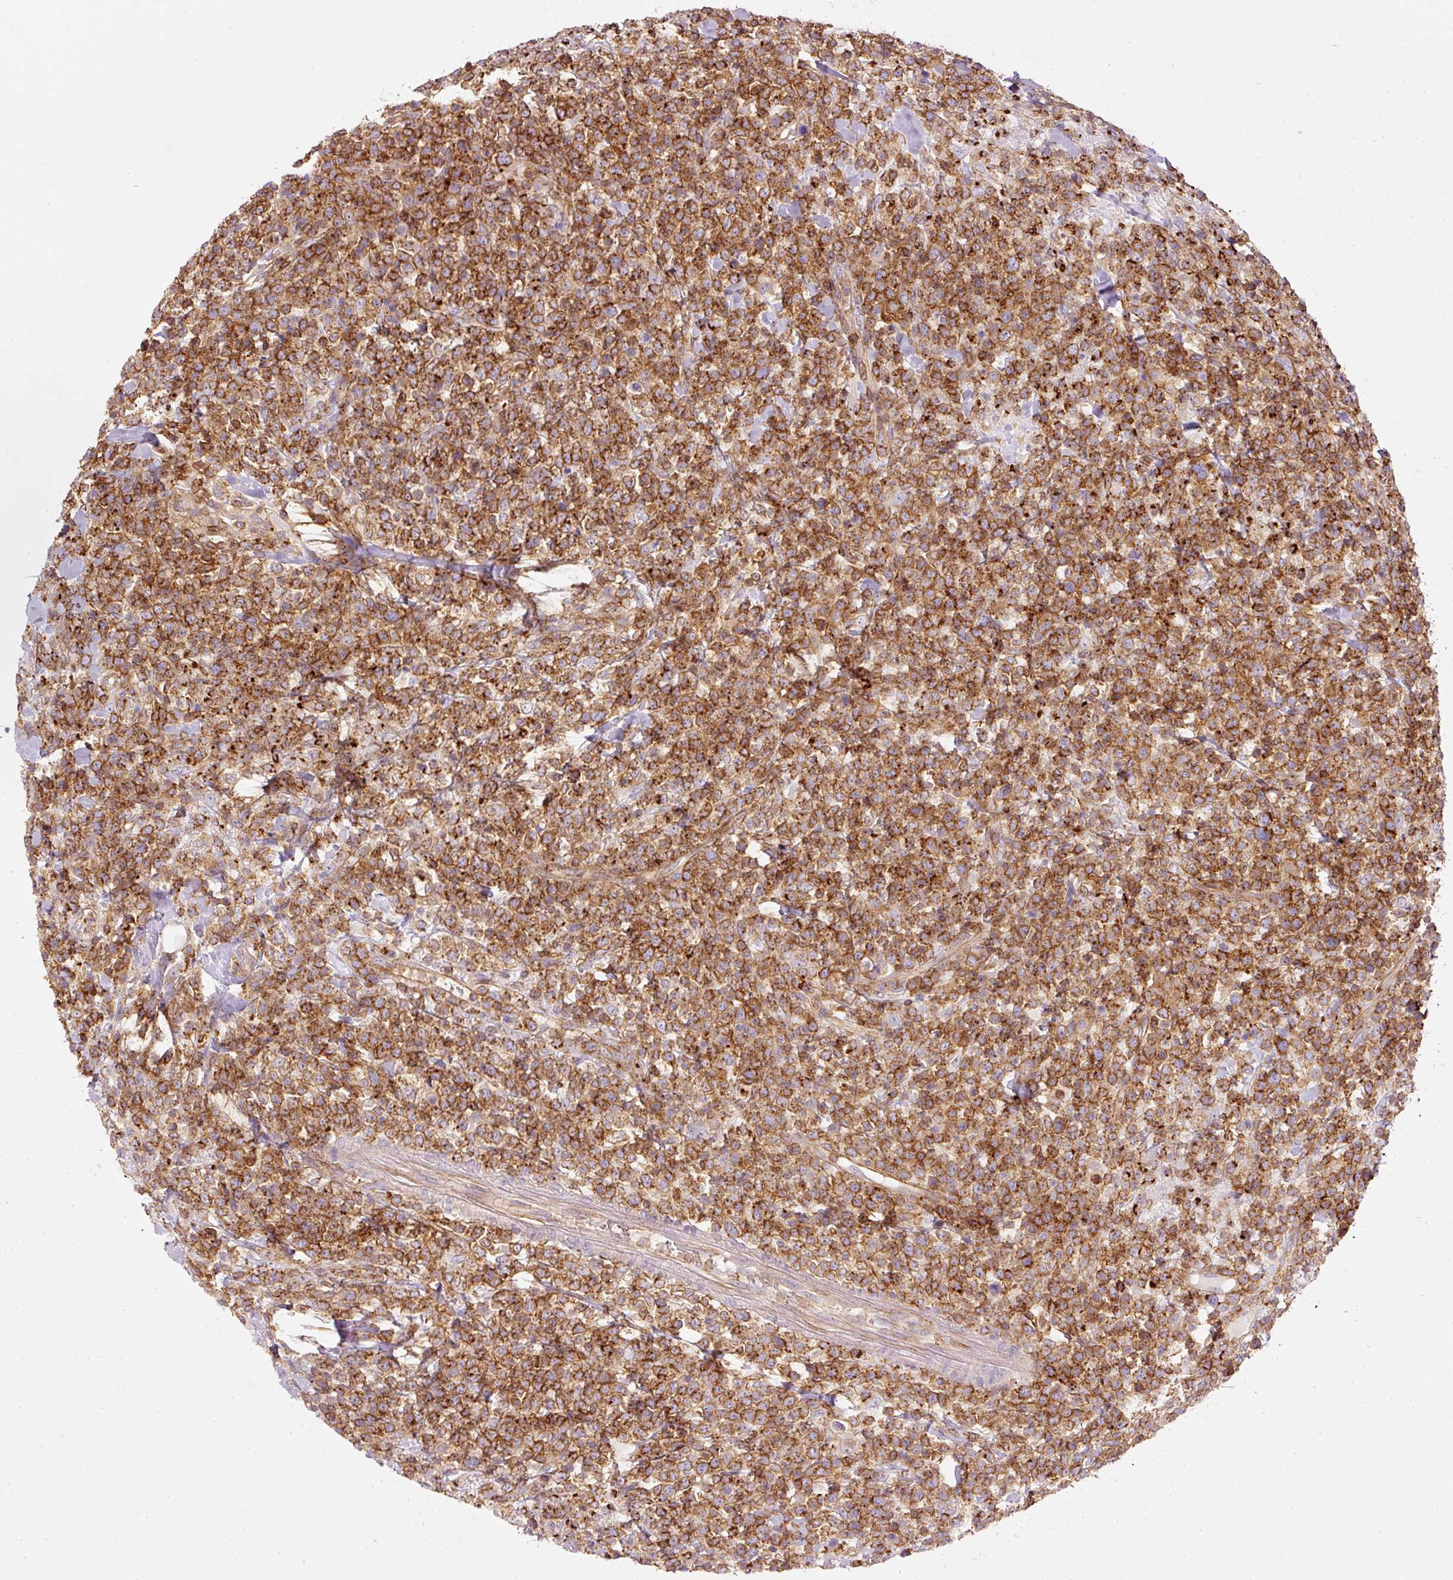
{"staining": {"intensity": "strong", "quantity": ">75%", "location": "cytoplasmic/membranous"}, "tissue": "lymphoma", "cell_type": "Tumor cells", "image_type": "cancer", "snomed": [{"axis": "morphology", "description": "Malignant lymphoma, non-Hodgkin's type, High grade"}, {"axis": "topography", "description": "Colon"}], "caption": "Tumor cells show strong cytoplasmic/membranous staining in about >75% of cells in malignant lymphoma, non-Hodgkin's type (high-grade).", "gene": "SIPA1", "patient": {"sex": "female", "age": 53}}